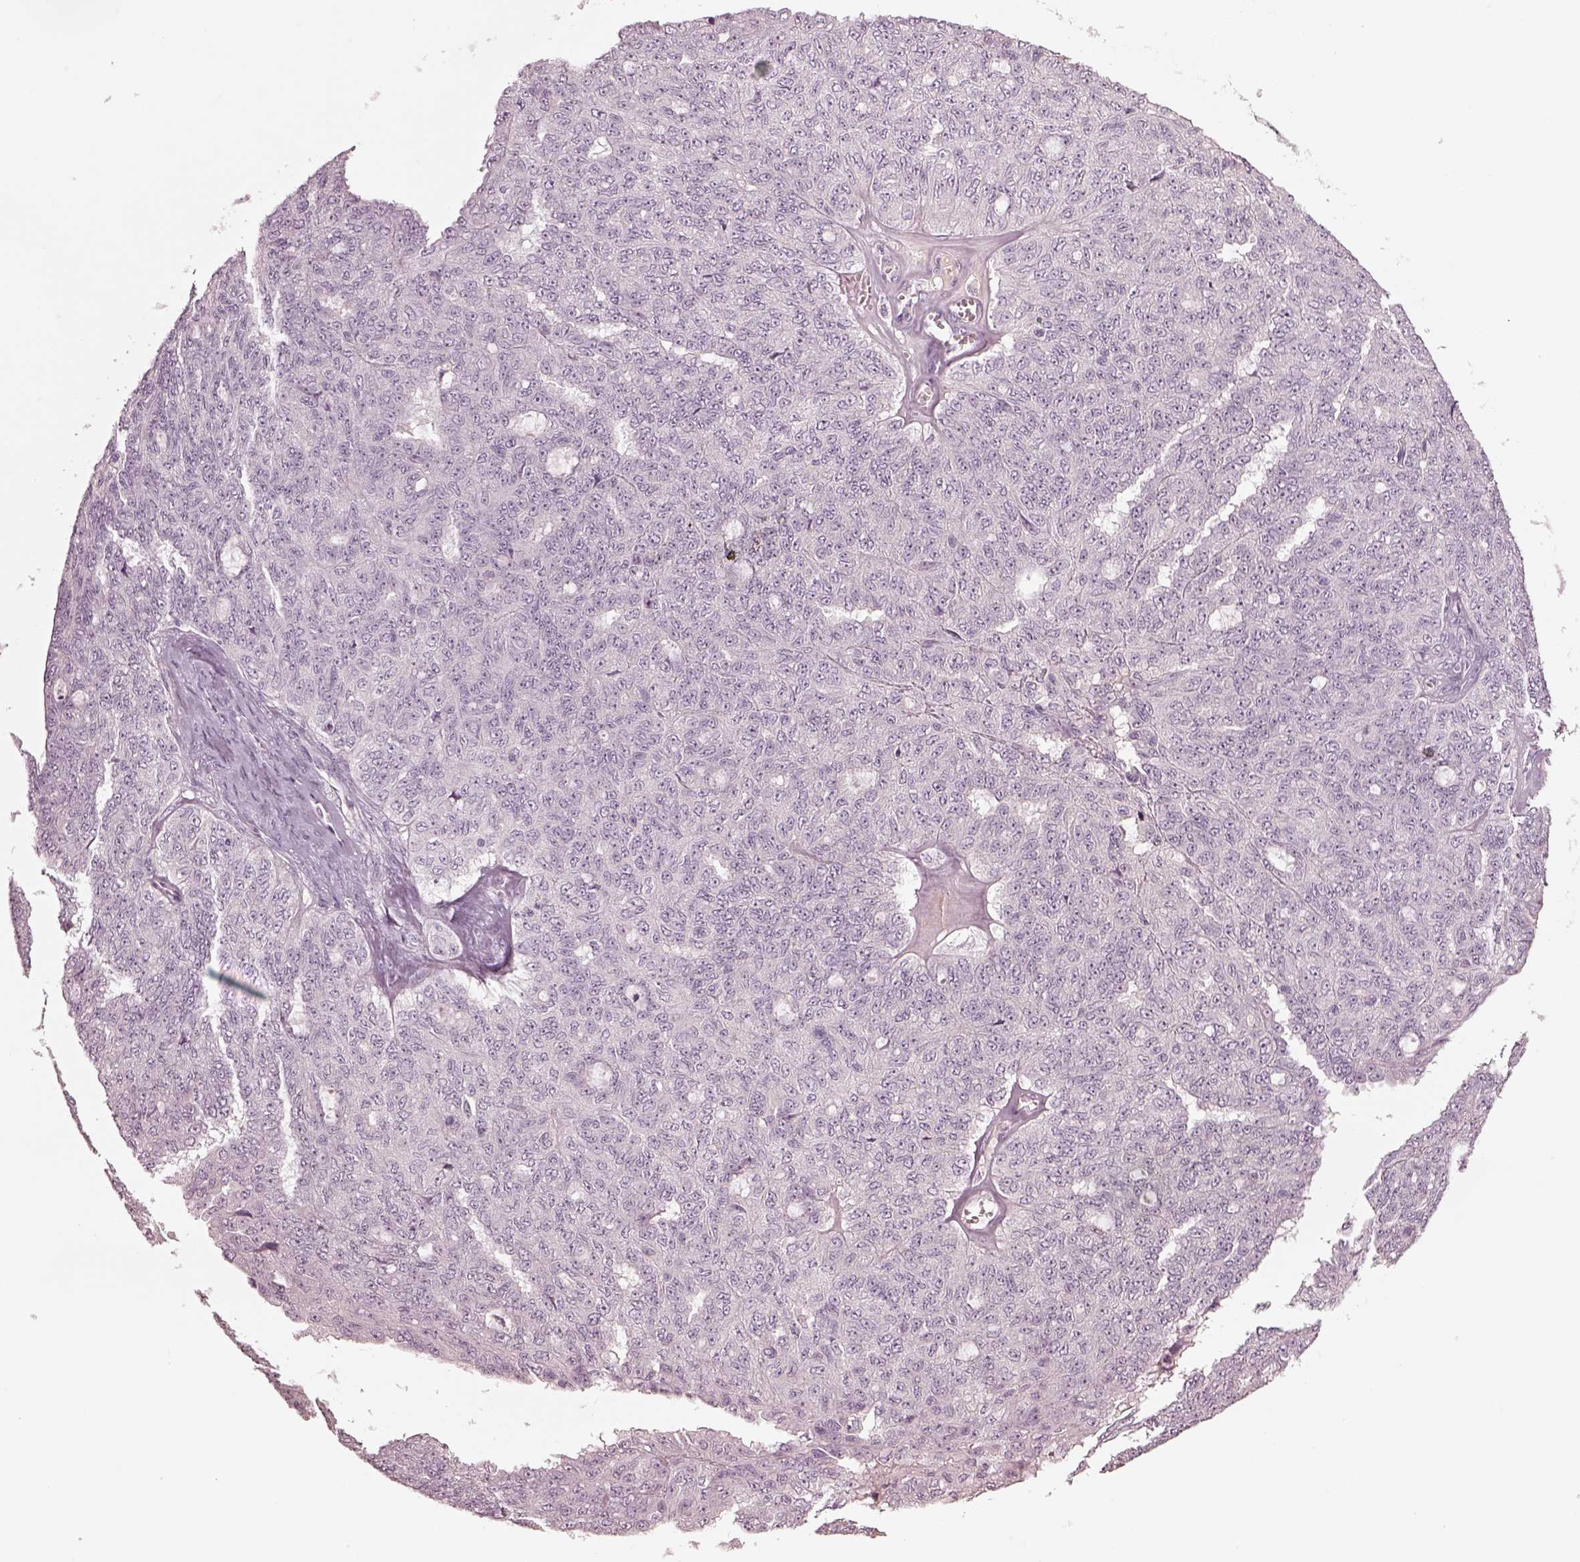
{"staining": {"intensity": "negative", "quantity": "none", "location": "none"}, "tissue": "ovarian cancer", "cell_type": "Tumor cells", "image_type": "cancer", "snomed": [{"axis": "morphology", "description": "Cystadenocarcinoma, serous, NOS"}, {"axis": "topography", "description": "Ovary"}], "caption": "Immunohistochemical staining of human ovarian serous cystadenocarcinoma demonstrates no significant positivity in tumor cells.", "gene": "SPATA6L", "patient": {"sex": "female", "age": 71}}